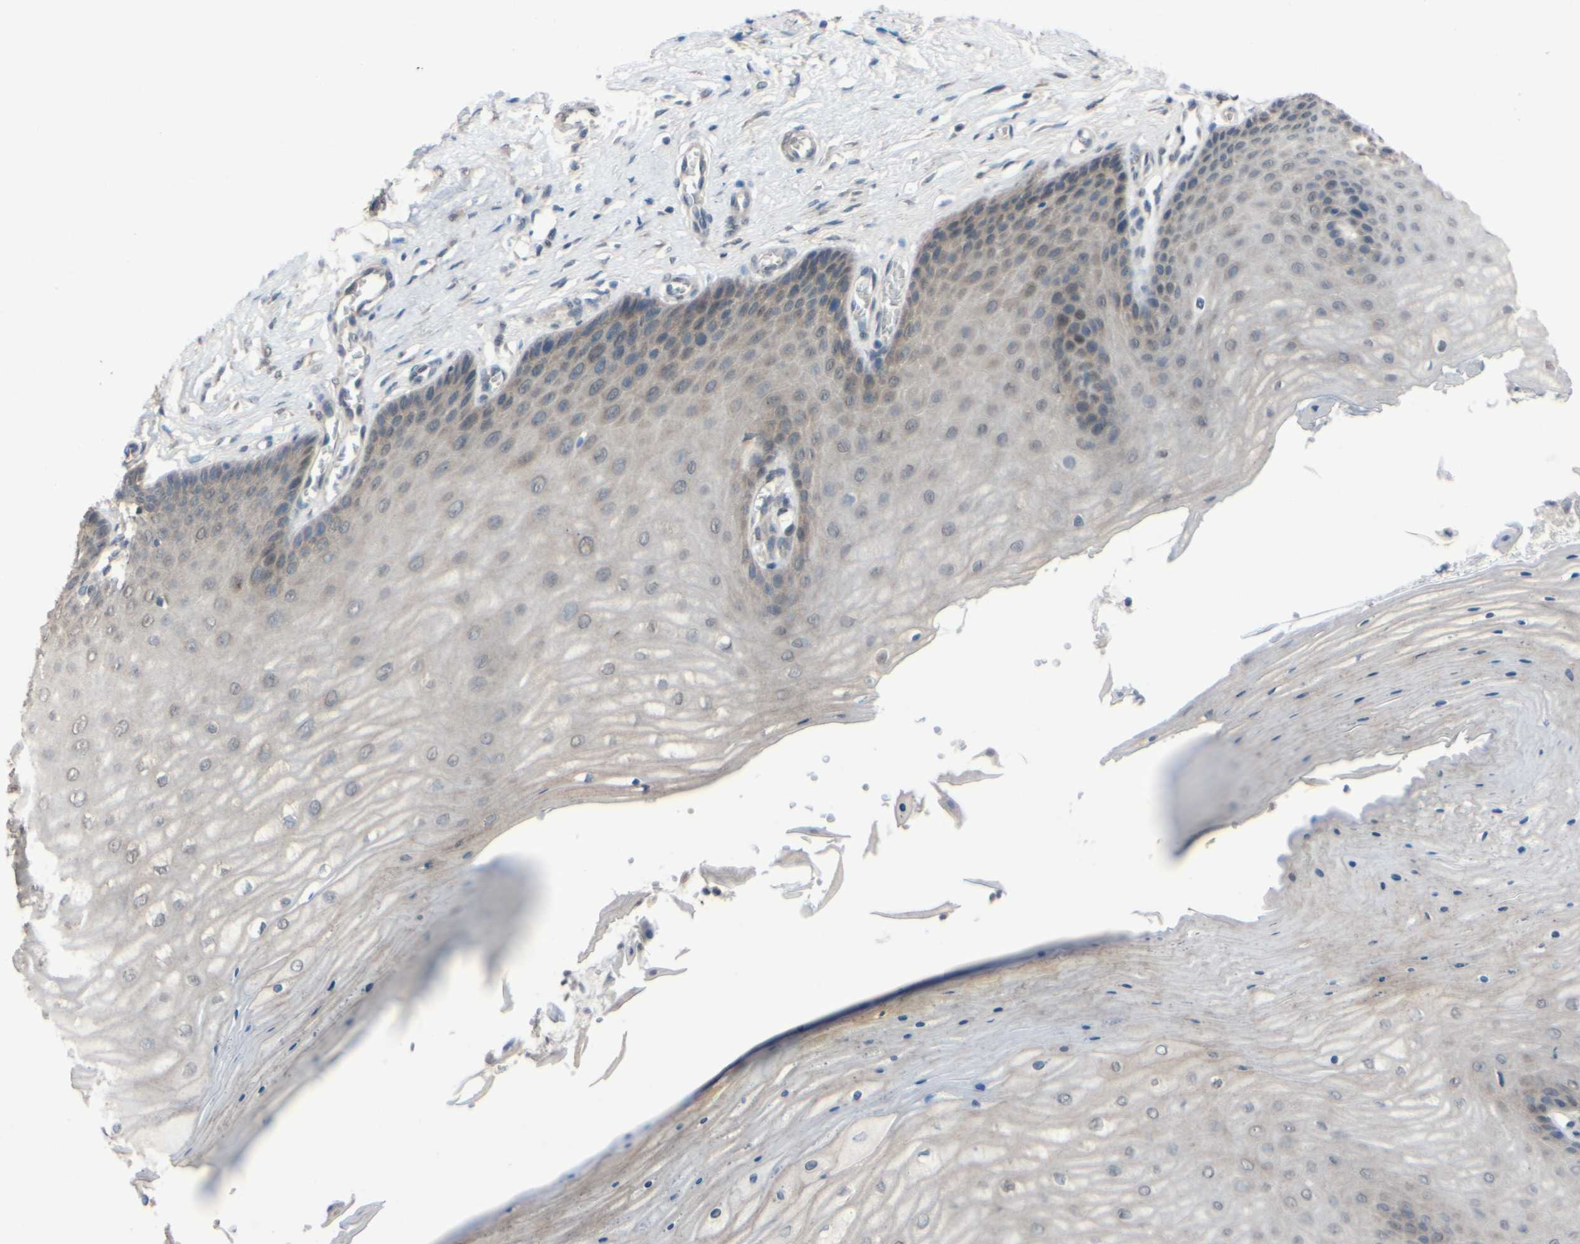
{"staining": {"intensity": "negative", "quantity": "none", "location": "none"}, "tissue": "cervix", "cell_type": "Glandular cells", "image_type": "normal", "snomed": [{"axis": "morphology", "description": "Normal tissue, NOS"}, {"axis": "topography", "description": "Cervix"}], "caption": "High power microscopy histopathology image of an immunohistochemistry (IHC) image of unremarkable cervix, revealing no significant positivity in glandular cells.", "gene": "CDCP1", "patient": {"sex": "female", "age": 55}}